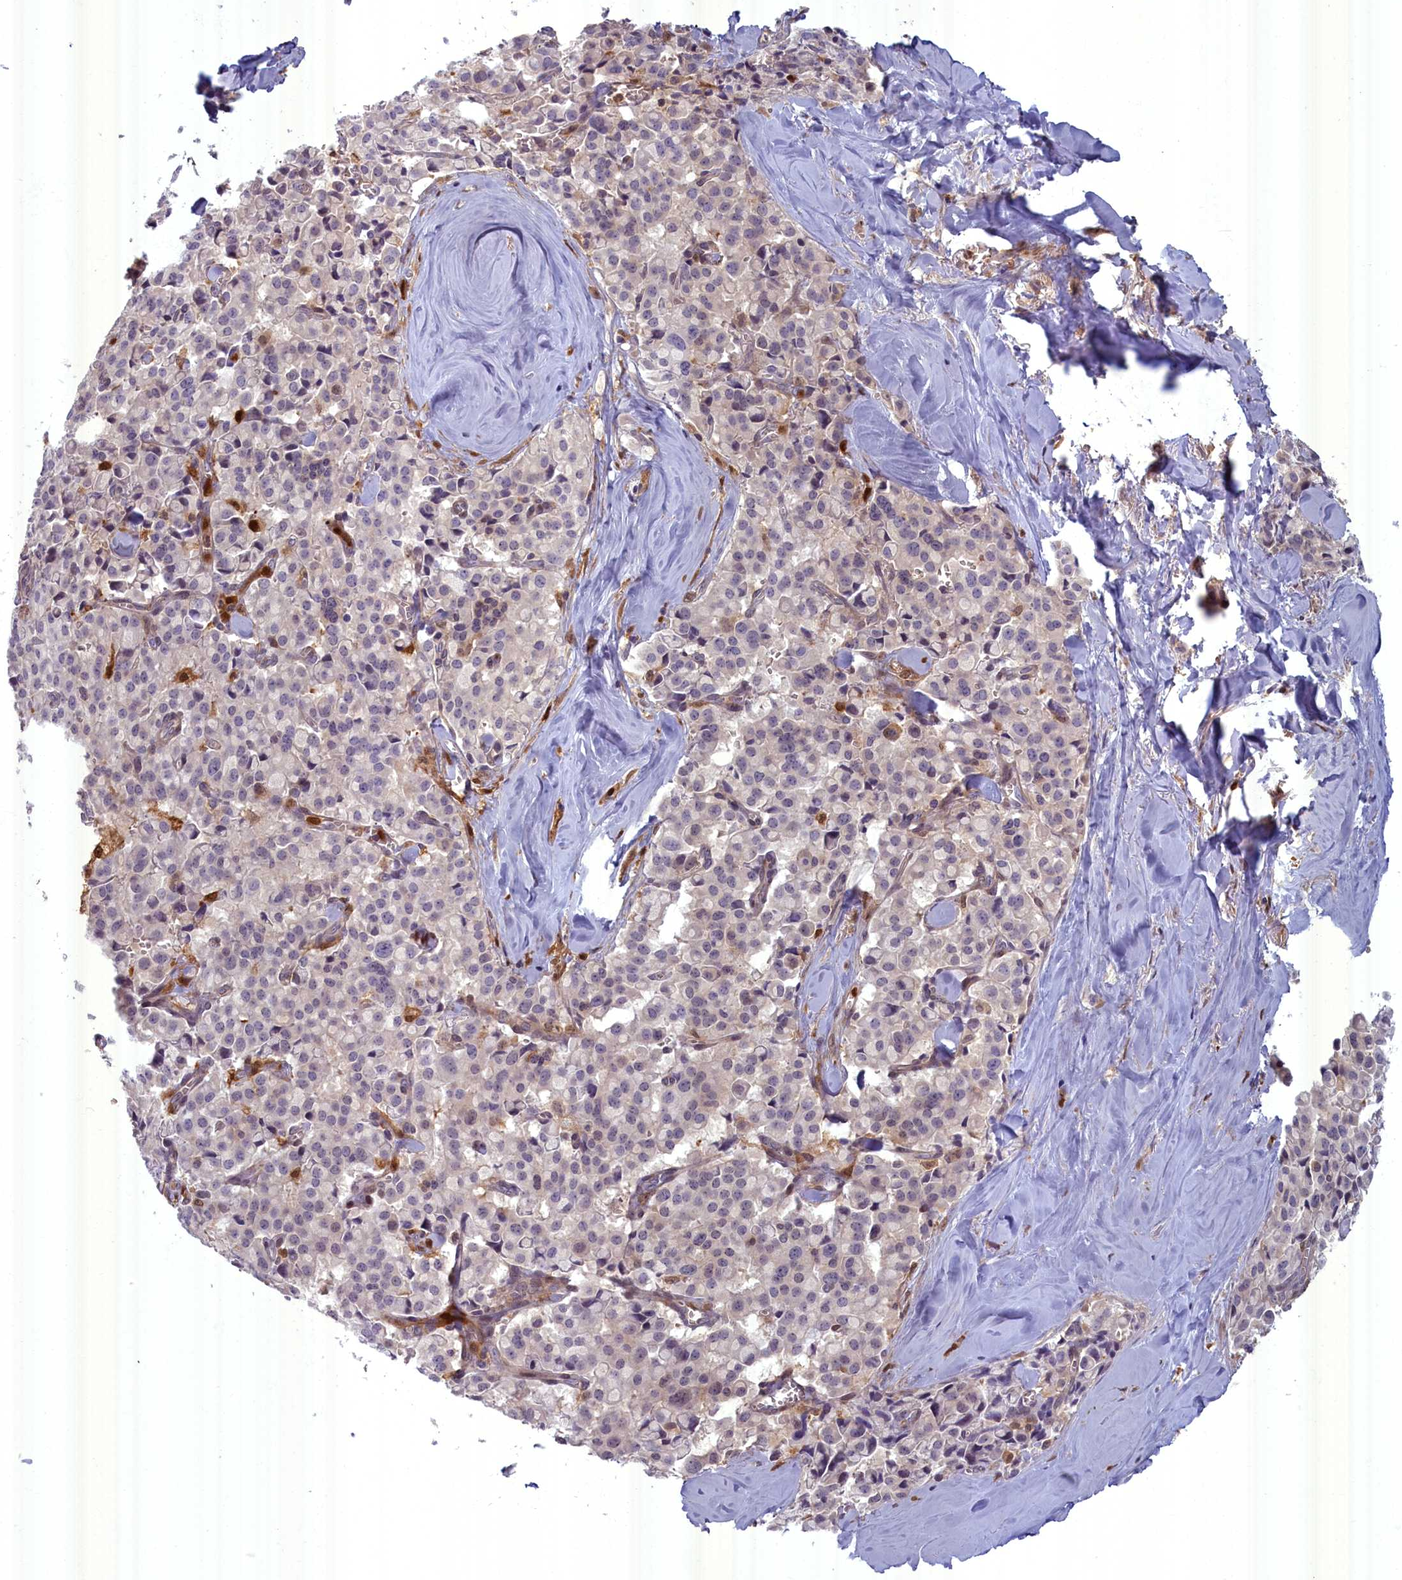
{"staining": {"intensity": "negative", "quantity": "none", "location": "none"}, "tissue": "pancreatic cancer", "cell_type": "Tumor cells", "image_type": "cancer", "snomed": [{"axis": "morphology", "description": "Adenocarcinoma, NOS"}, {"axis": "topography", "description": "Pancreas"}], "caption": "Tumor cells show no significant staining in adenocarcinoma (pancreatic).", "gene": "BLVRB", "patient": {"sex": "male", "age": 65}}